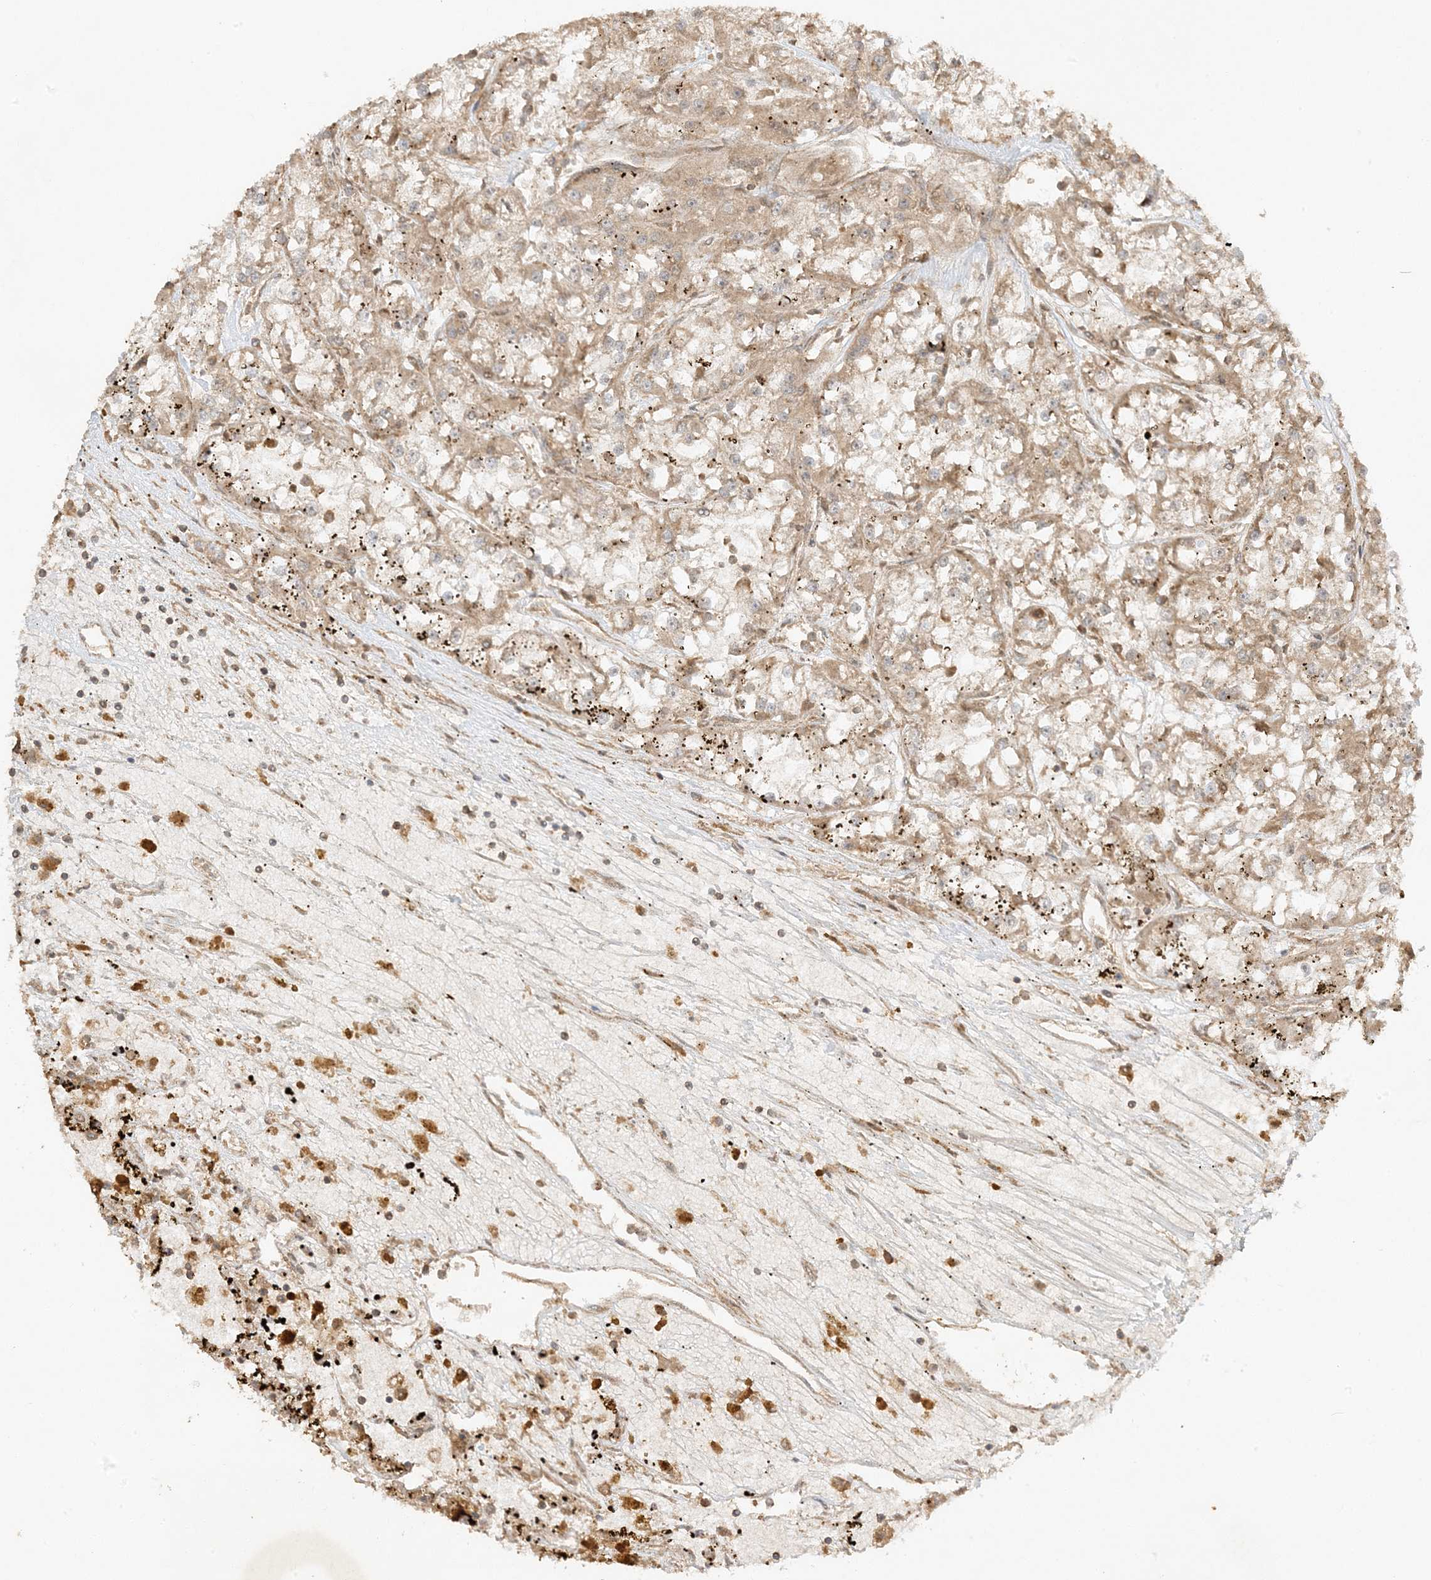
{"staining": {"intensity": "weak", "quantity": "<25%", "location": "cytoplasmic/membranous"}, "tissue": "renal cancer", "cell_type": "Tumor cells", "image_type": "cancer", "snomed": [{"axis": "morphology", "description": "Adenocarcinoma, NOS"}, {"axis": "topography", "description": "Kidney"}], "caption": "IHC image of neoplastic tissue: human renal adenocarcinoma stained with DAB (3,3'-diaminobenzidine) shows no significant protein staining in tumor cells.", "gene": "XRN1", "patient": {"sex": "female", "age": 52}}